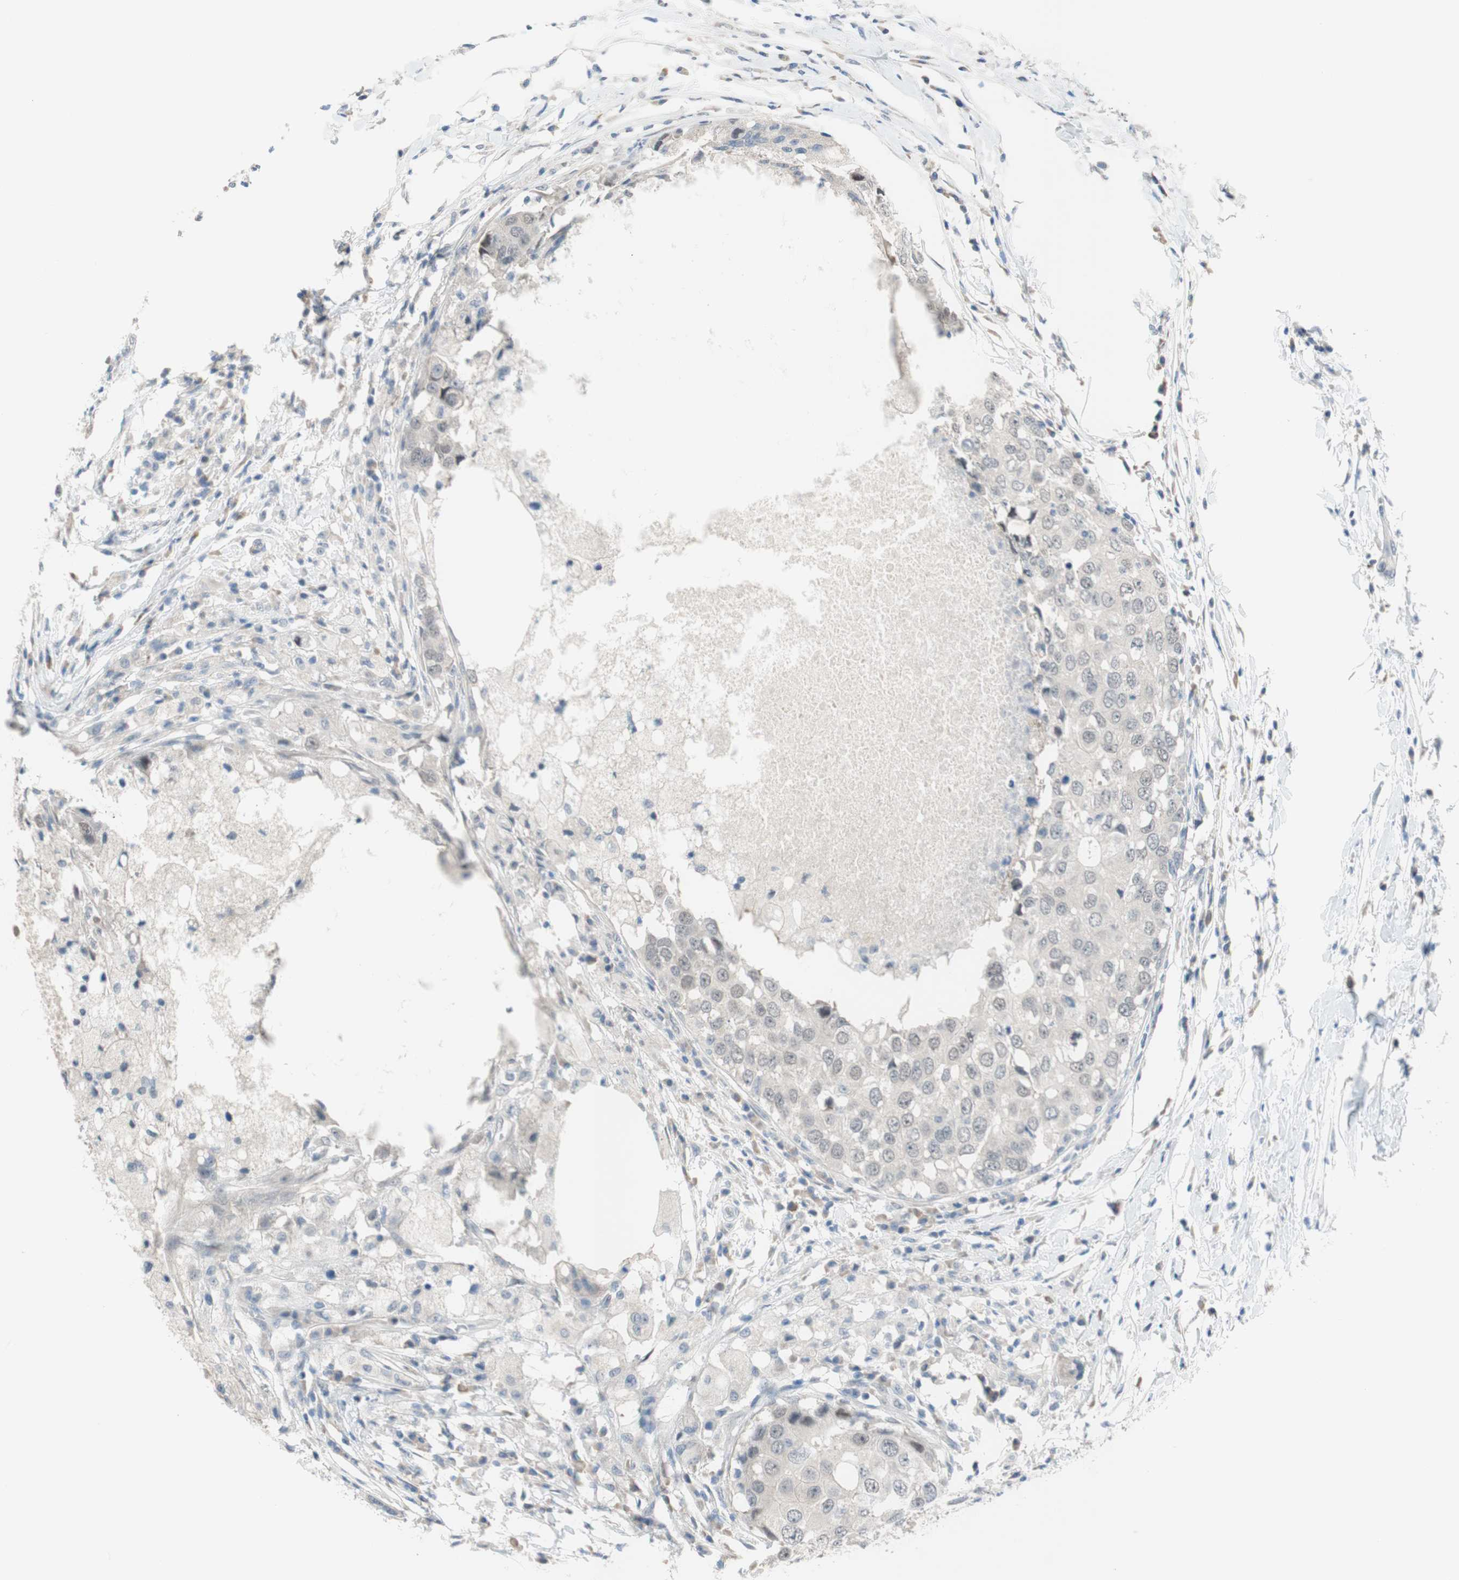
{"staining": {"intensity": "negative", "quantity": "none", "location": "none"}, "tissue": "breast cancer", "cell_type": "Tumor cells", "image_type": "cancer", "snomed": [{"axis": "morphology", "description": "Duct carcinoma"}, {"axis": "topography", "description": "Breast"}], "caption": "Tumor cells show no significant protein positivity in breast infiltrating ductal carcinoma.", "gene": "GRHL1", "patient": {"sex": "female", "age": 27}}